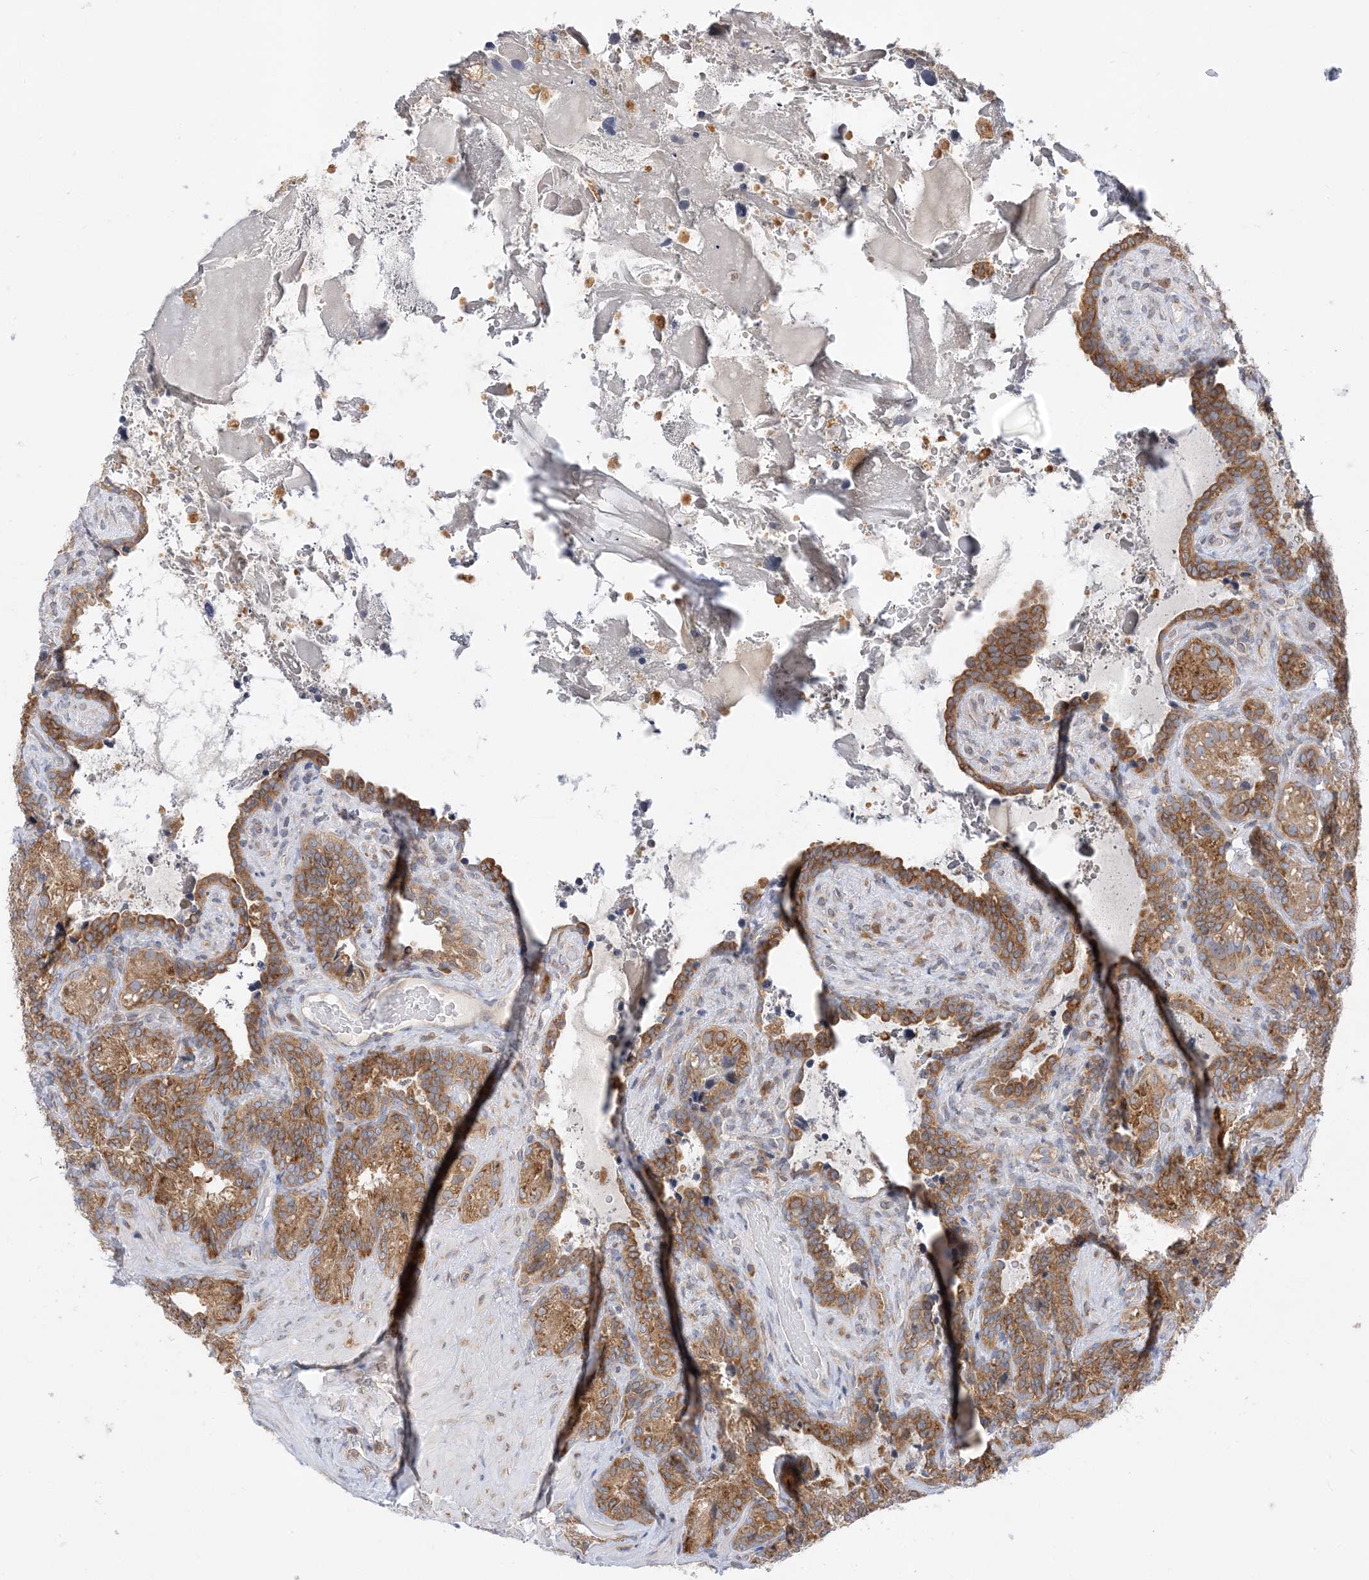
{"staining": {"intensity": "moderate", "quantity": ">75%", "location": "cytoplasmic/membranous"}, "tissue": "seminal vesicle", "cell_type": "Glandular cells", "image_type": "normal", "snomed": [{"axis": "morphology", "description": "Normal tissue, NOS"}, {"axis": "topography", "description": "Seminal veicle"}, {"axis": "topography", "description": "Peripheral nerve tissue"}], "caption": "High-power microscopy captured an immunohistochemistry image of unremarkable seminal vesicle, revealing moderate cytoplasmic/membranous expression in about >75% of glandular cells.", "gene": "LARP4B", "patient": {"sex": "male", "age": 67}}